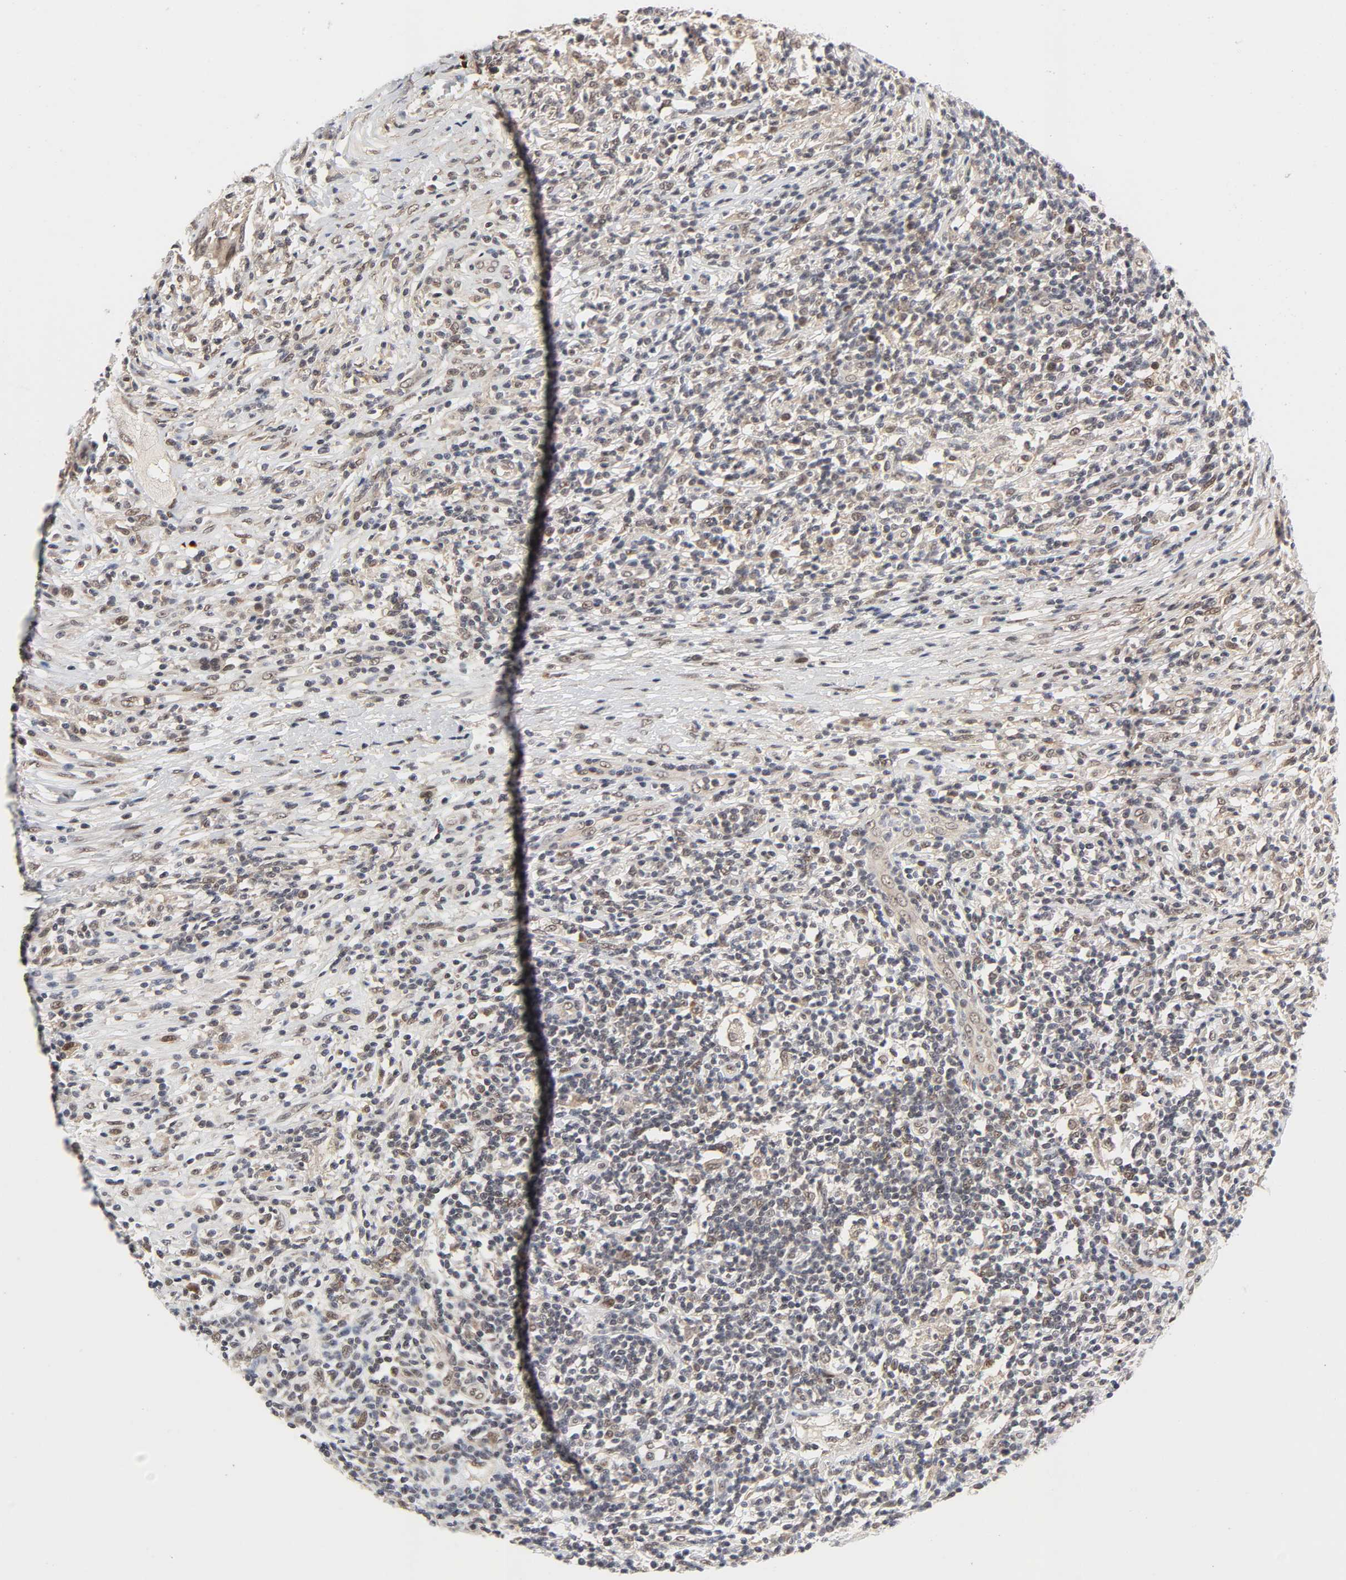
{"staining": {"intensity": "weak", "quantity": ">75%", "location": "nuclear"}, "tissue": "lymphoma", "cell_type": "Tumor cells", "image_type": "cancer", "snomed": [{"axis": "morphology", "description": "Malignant lymphoma, non-Hodgkin's type, High grade"}, {"axis": "topography", "description": "Lymph node"}], "caption": "Lymphoma stained with DAB (3,3'-diaminobenzidine) immunohistochemistry reveals low levels of weak nuclear expression in about >75% of tumor cells. The protein of interest is stained brown, and the nuclei are stained in blue (DAB (3,3'-diaminobenzidine) IHC with brightfield microscopy, high magnification).", "gene": "ZKSCAN8", "patient": {"sex": "female", "age": 84}}